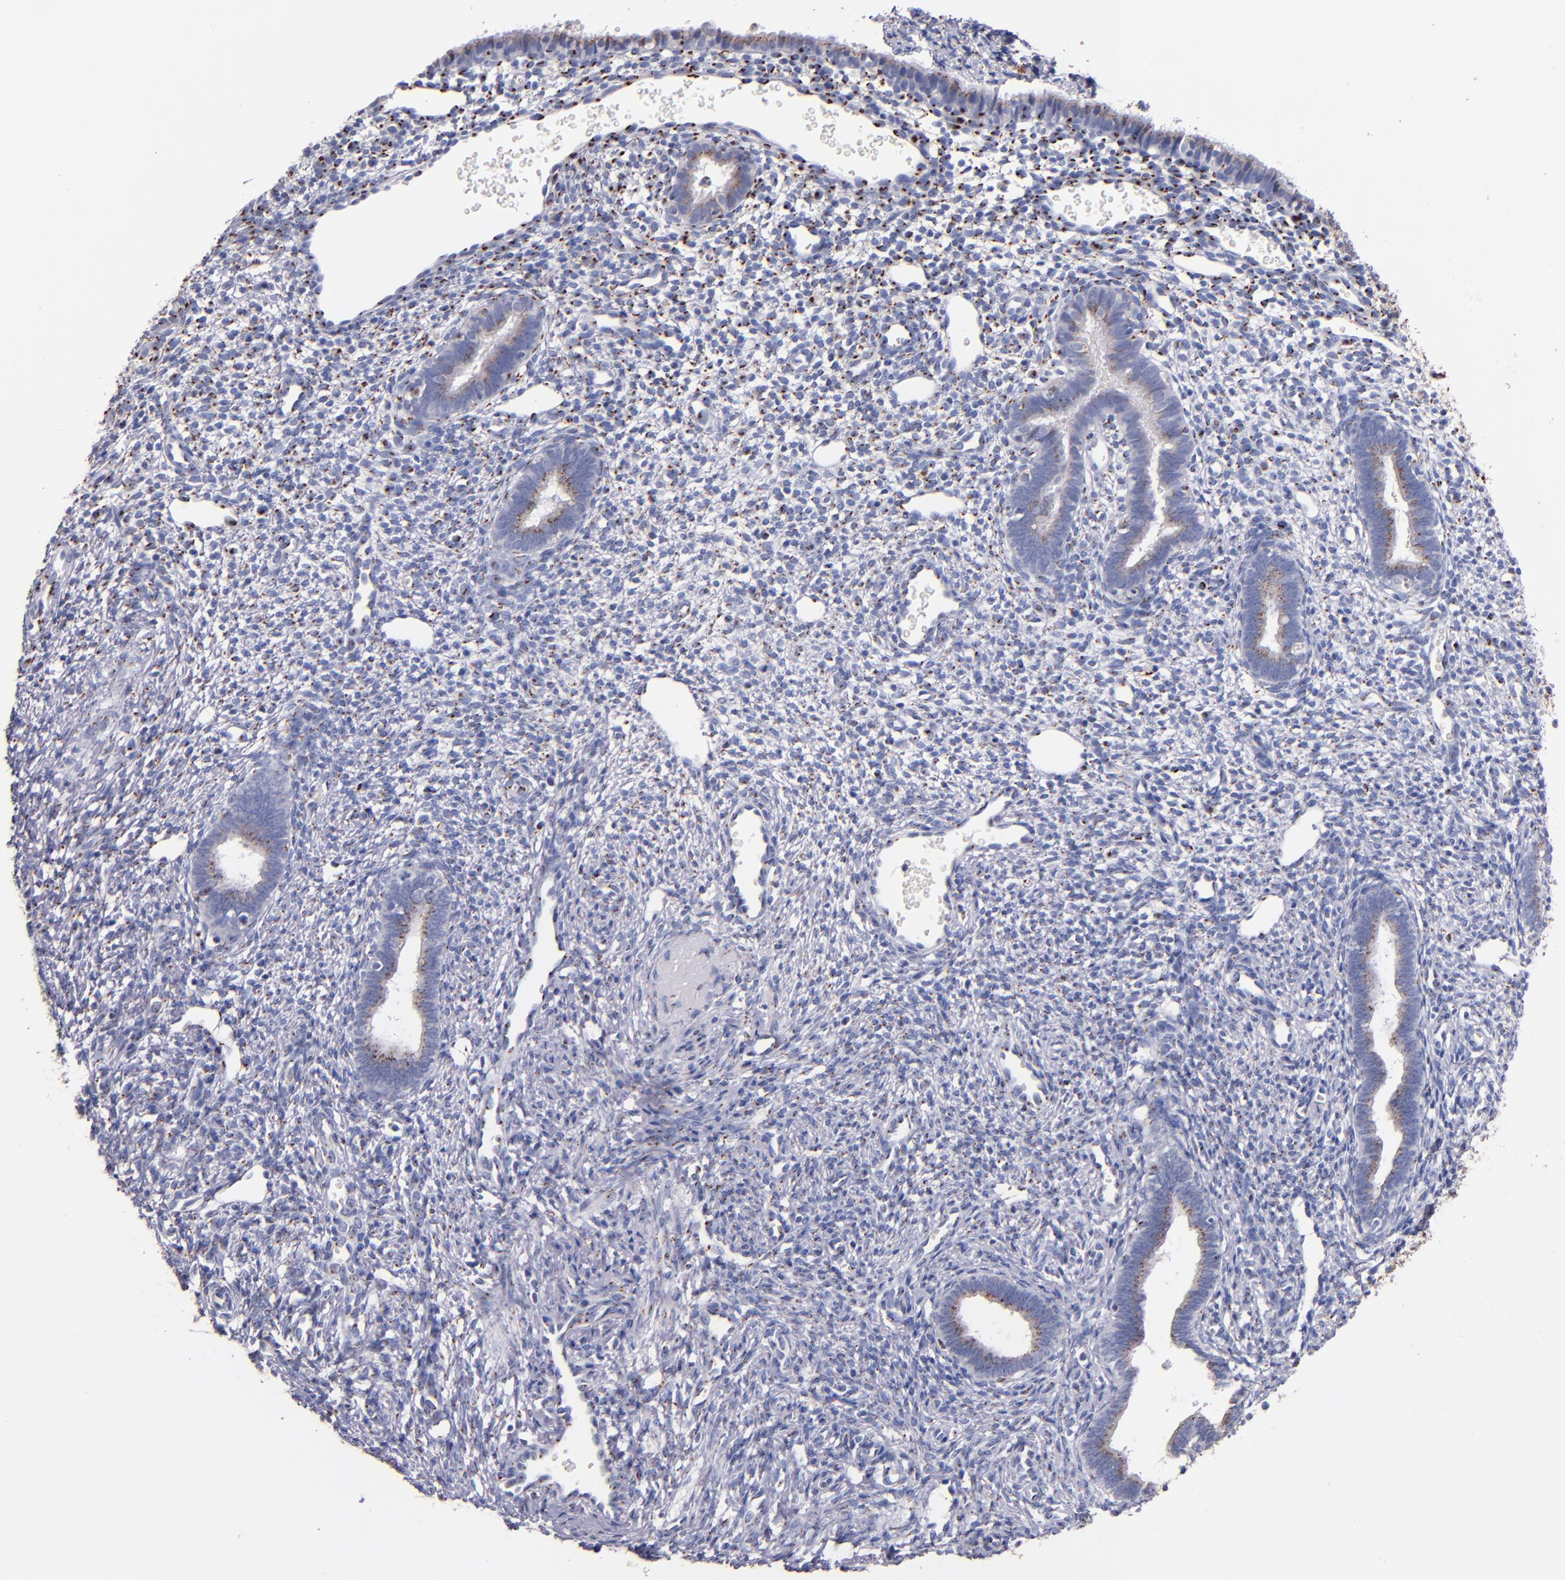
{"staining": {"intensity": "moderate", "quantity": "25%-75%", "location": "cytoplasmic/membranous"}, "tissue": "endometrium", "cell_type": "Cells in endometrial stroma", "image_type": "normal", "snomed": [{"axis": "morphology", "description": "Normal tissue, NOS"}, {"axis": "topography", "description": "Endometrium"}], "caption": "Immunohistochemistry of unremarkable human endometrium demonstrates medium levels of moderate cytoplasmic/membranous staining in approximately 25%-75% of cells in endometrial stroma.", "gene": "GOLIM4", "patient": {"sex": "female", "age": 27}}